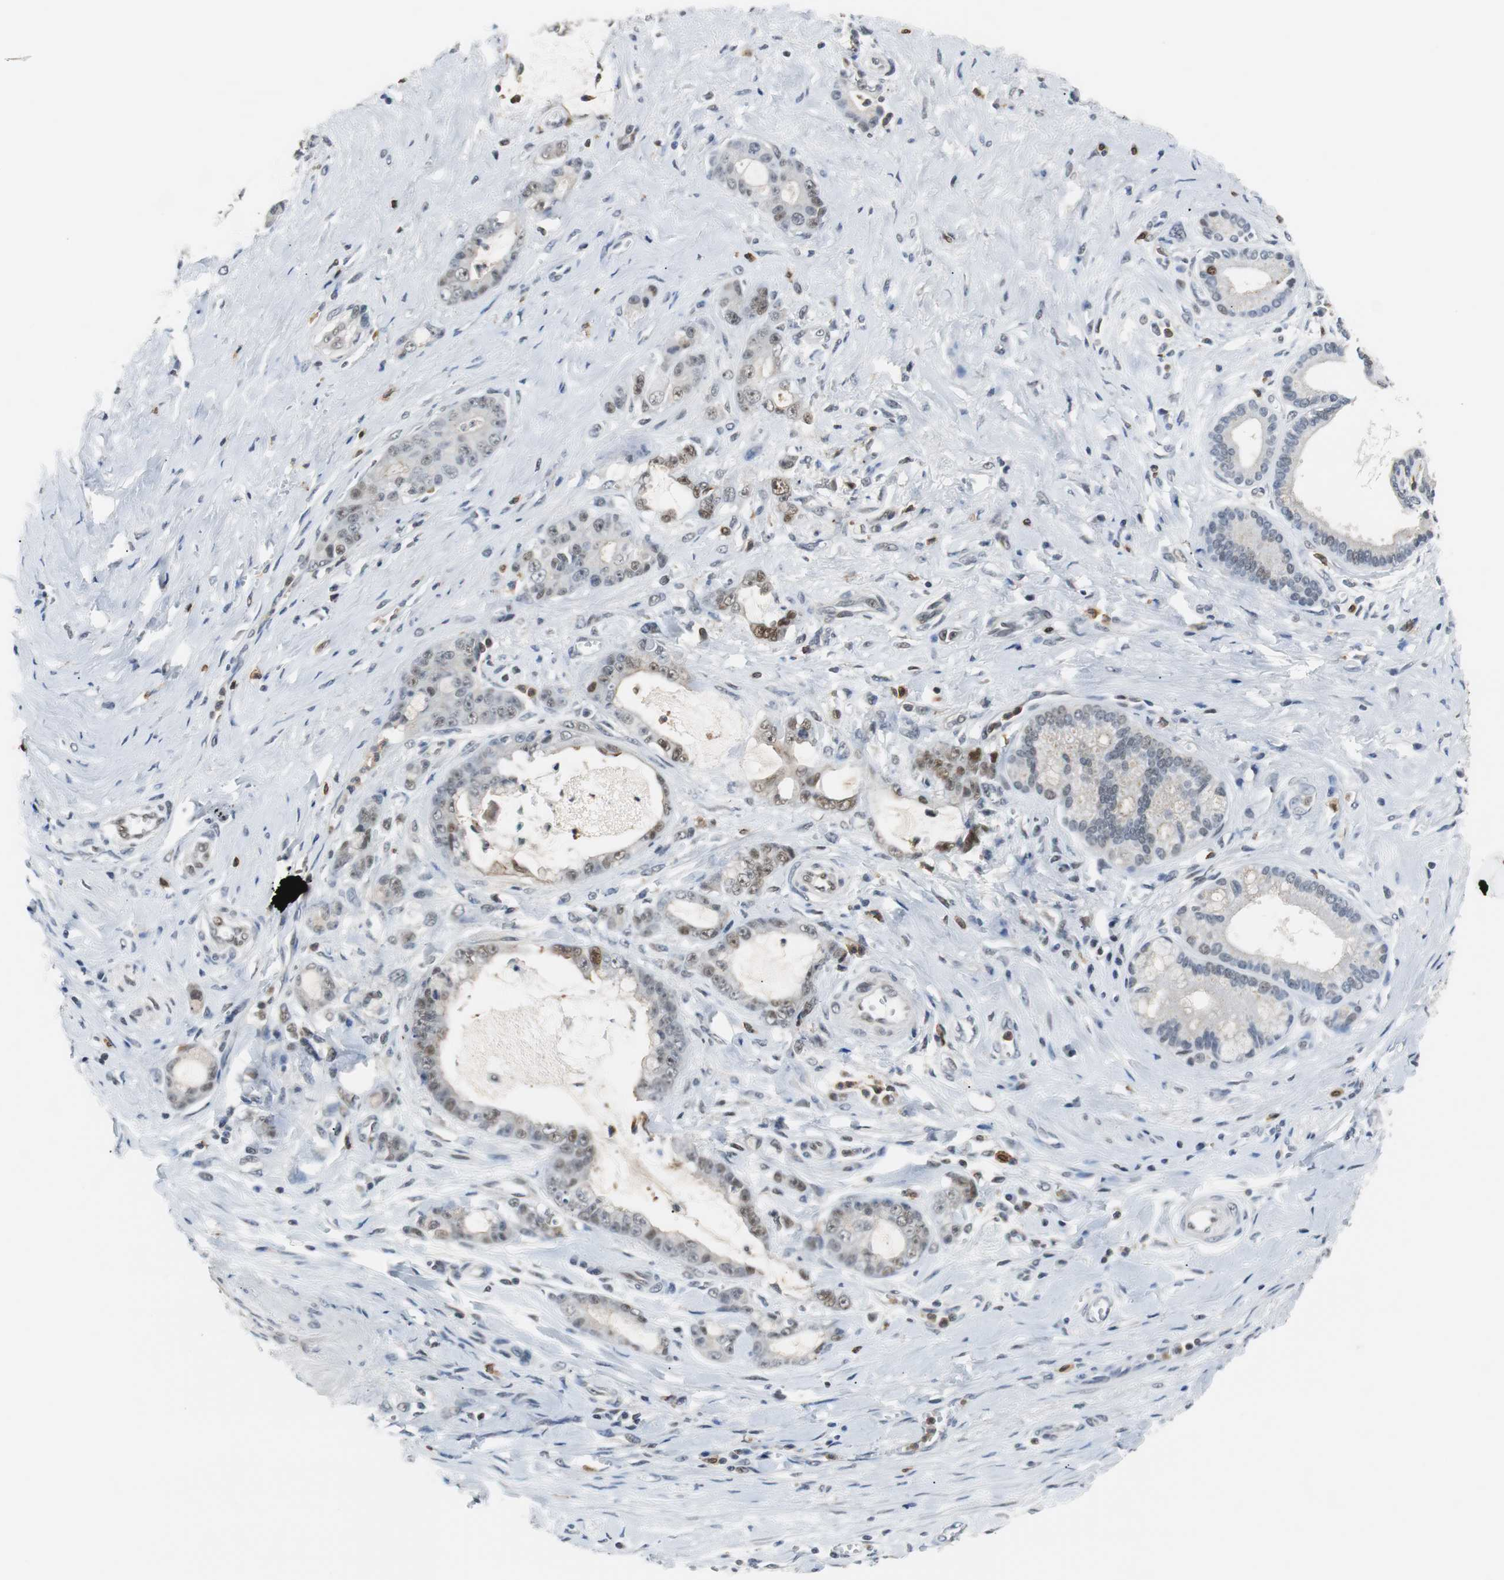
{"staining": {"intensity": "moderate", "quantity": "<25%", "location": "cytoplasmic/membranous,nuclear"}, "tissue": "pancreatic cancer", "cell_type": "Tumor cells", "image_type": "cancer", "snomed": [{"axis": "morphology", "description": "Adenocarcinoma, NOS"}, {"axis": "topography", "description": "Pancreas"}], "caption": "A high-resolution histopathology image shows immunohistochemistry (IHC) staining of pancreatic adenocarcinoma, which shows moderate cytoplasmic/membranous and nuclear expression in about <25% of tumor cells.", "gene": "SIRT1", "patient": {"sex": "female", "age": 73}}